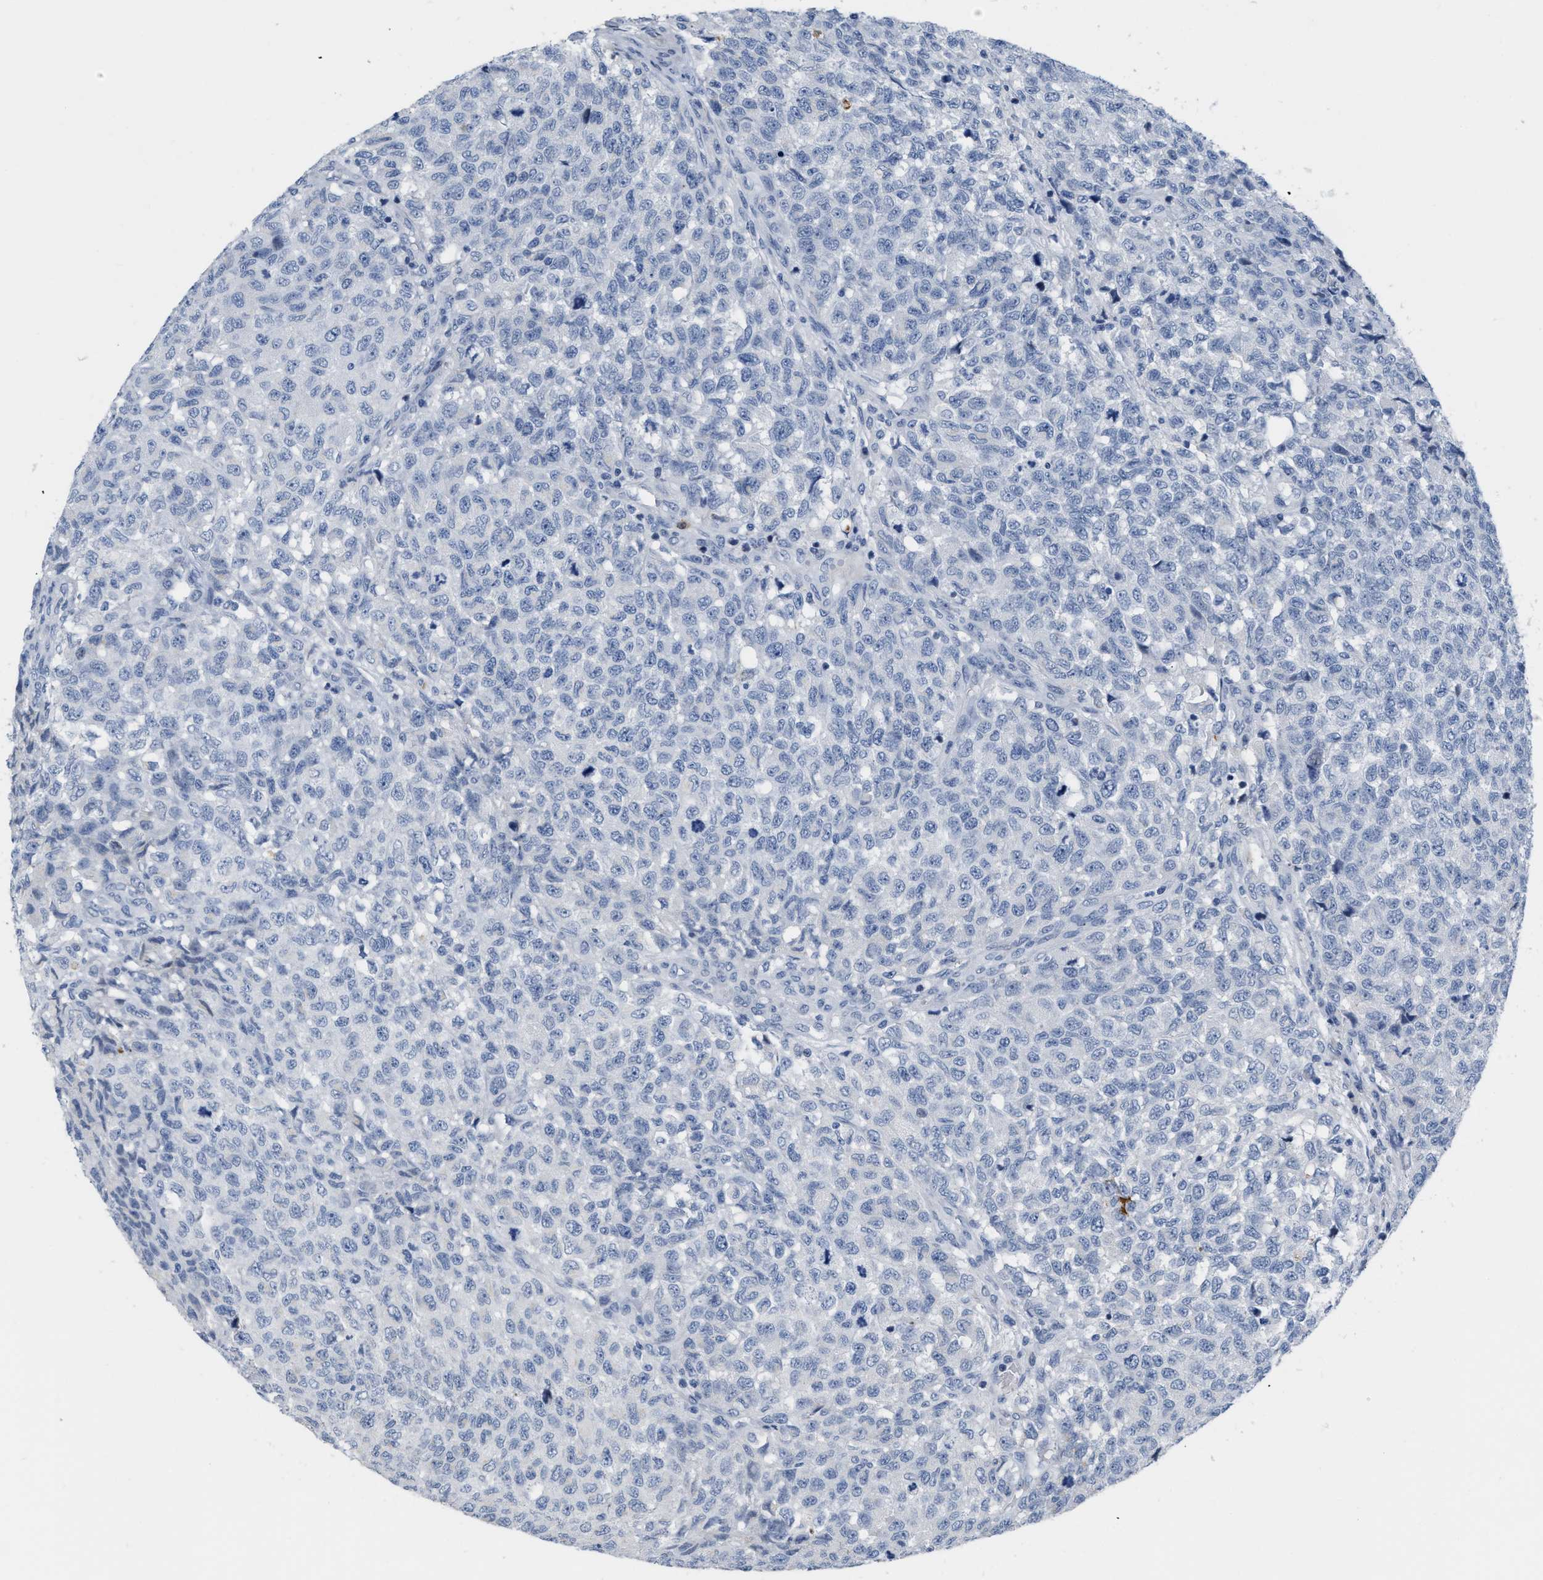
{"staining": {"intensity": "negative", "quantity": "none", "location": "none"}, "tissue": "testis cancer", "cell_type": "Tumor cells", "image_type": "cancer", "snomed": [{"axis": "morphology", "description": "Seminoma, NOS"}, {"axis": "topography", "description": "Testis"}], "caption": "A histopathology image of testis seminoma stained for a protein exhibits no brown staining in tumor cells.", "gene": "CRYM", "patient": {"sex": "male", "age": 59}}